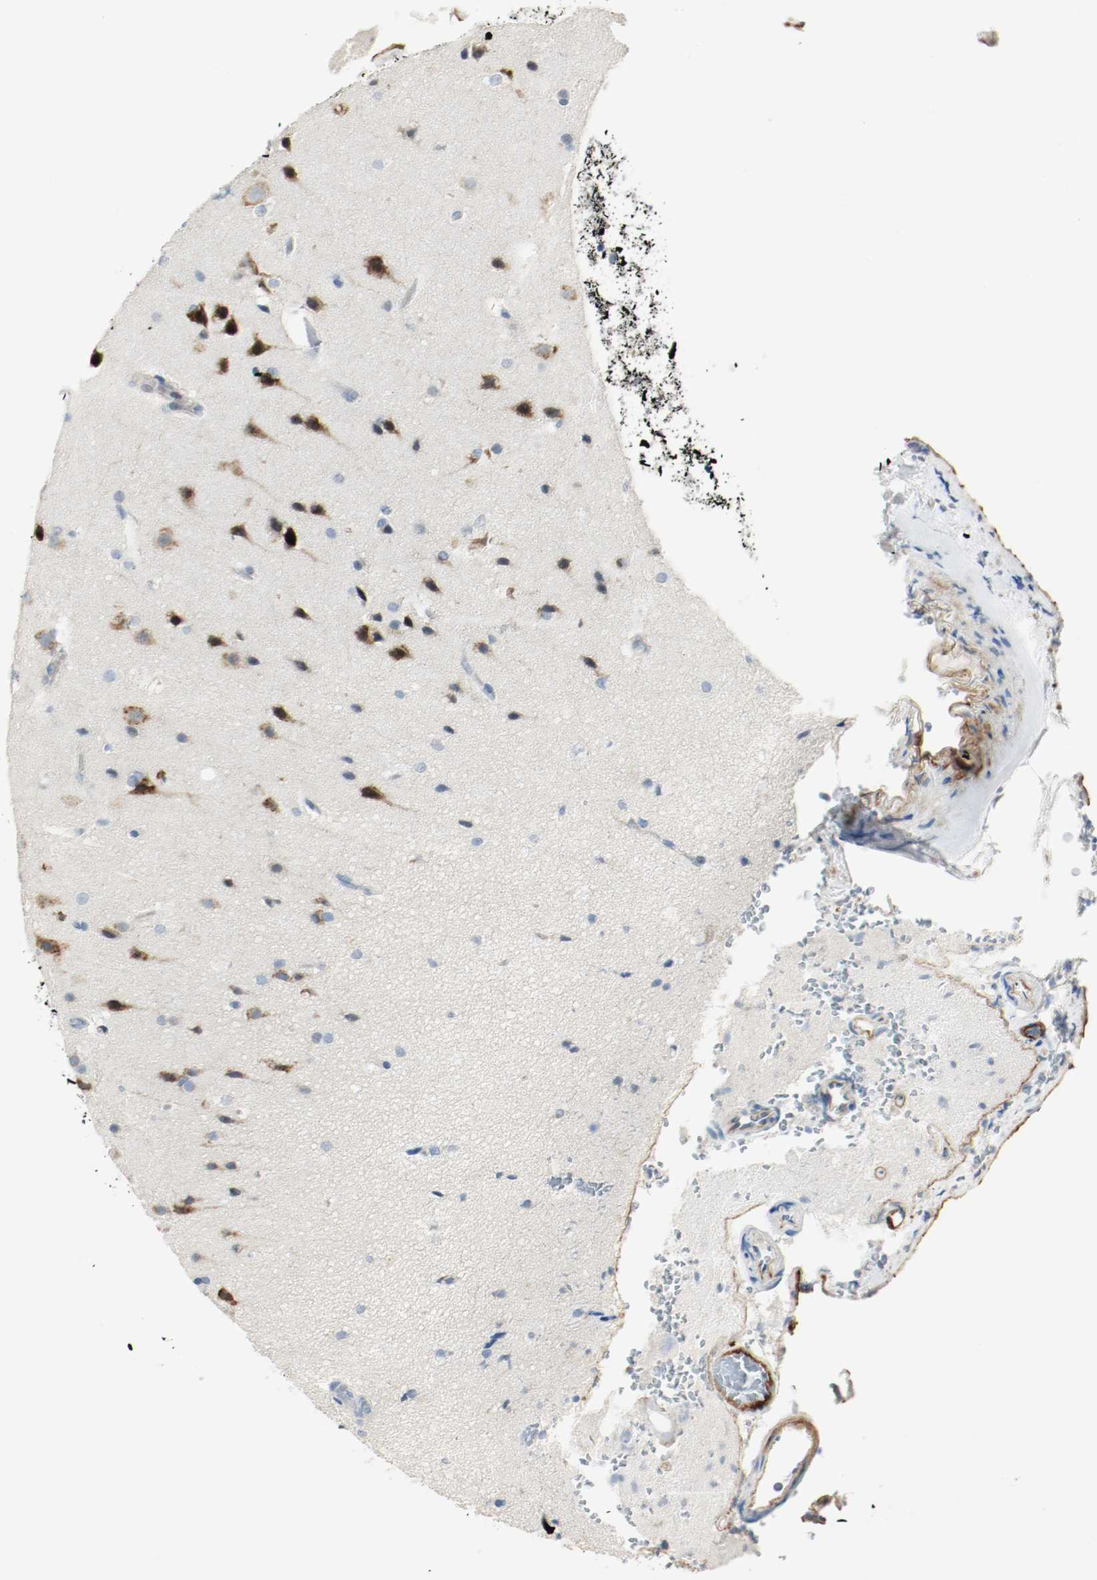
{"staining": {"intensity": "strong", "quantity": "25%-75%", "location": "cytoplasmic/membranous"}, "tissue": "glioma", "cell_type": "Tumor cells", "image_type": "cancer", "snomed": [{"axis": "morphology", "description": "Glioma, malignant, Low grade"}, {"axis": "topography", "description": "Cerebral cortex"}], "caption": "Glioma was stained to show a protein in brown. There is high levels of strong cytoplasmic/membranous expression in approximately 25%-75% of tumor cells. Ihc stains the protein of interest in brown and the nuclei are stained blue.", "gene": "LAMB1", "patient": {"sex": "female", "age": 47}}